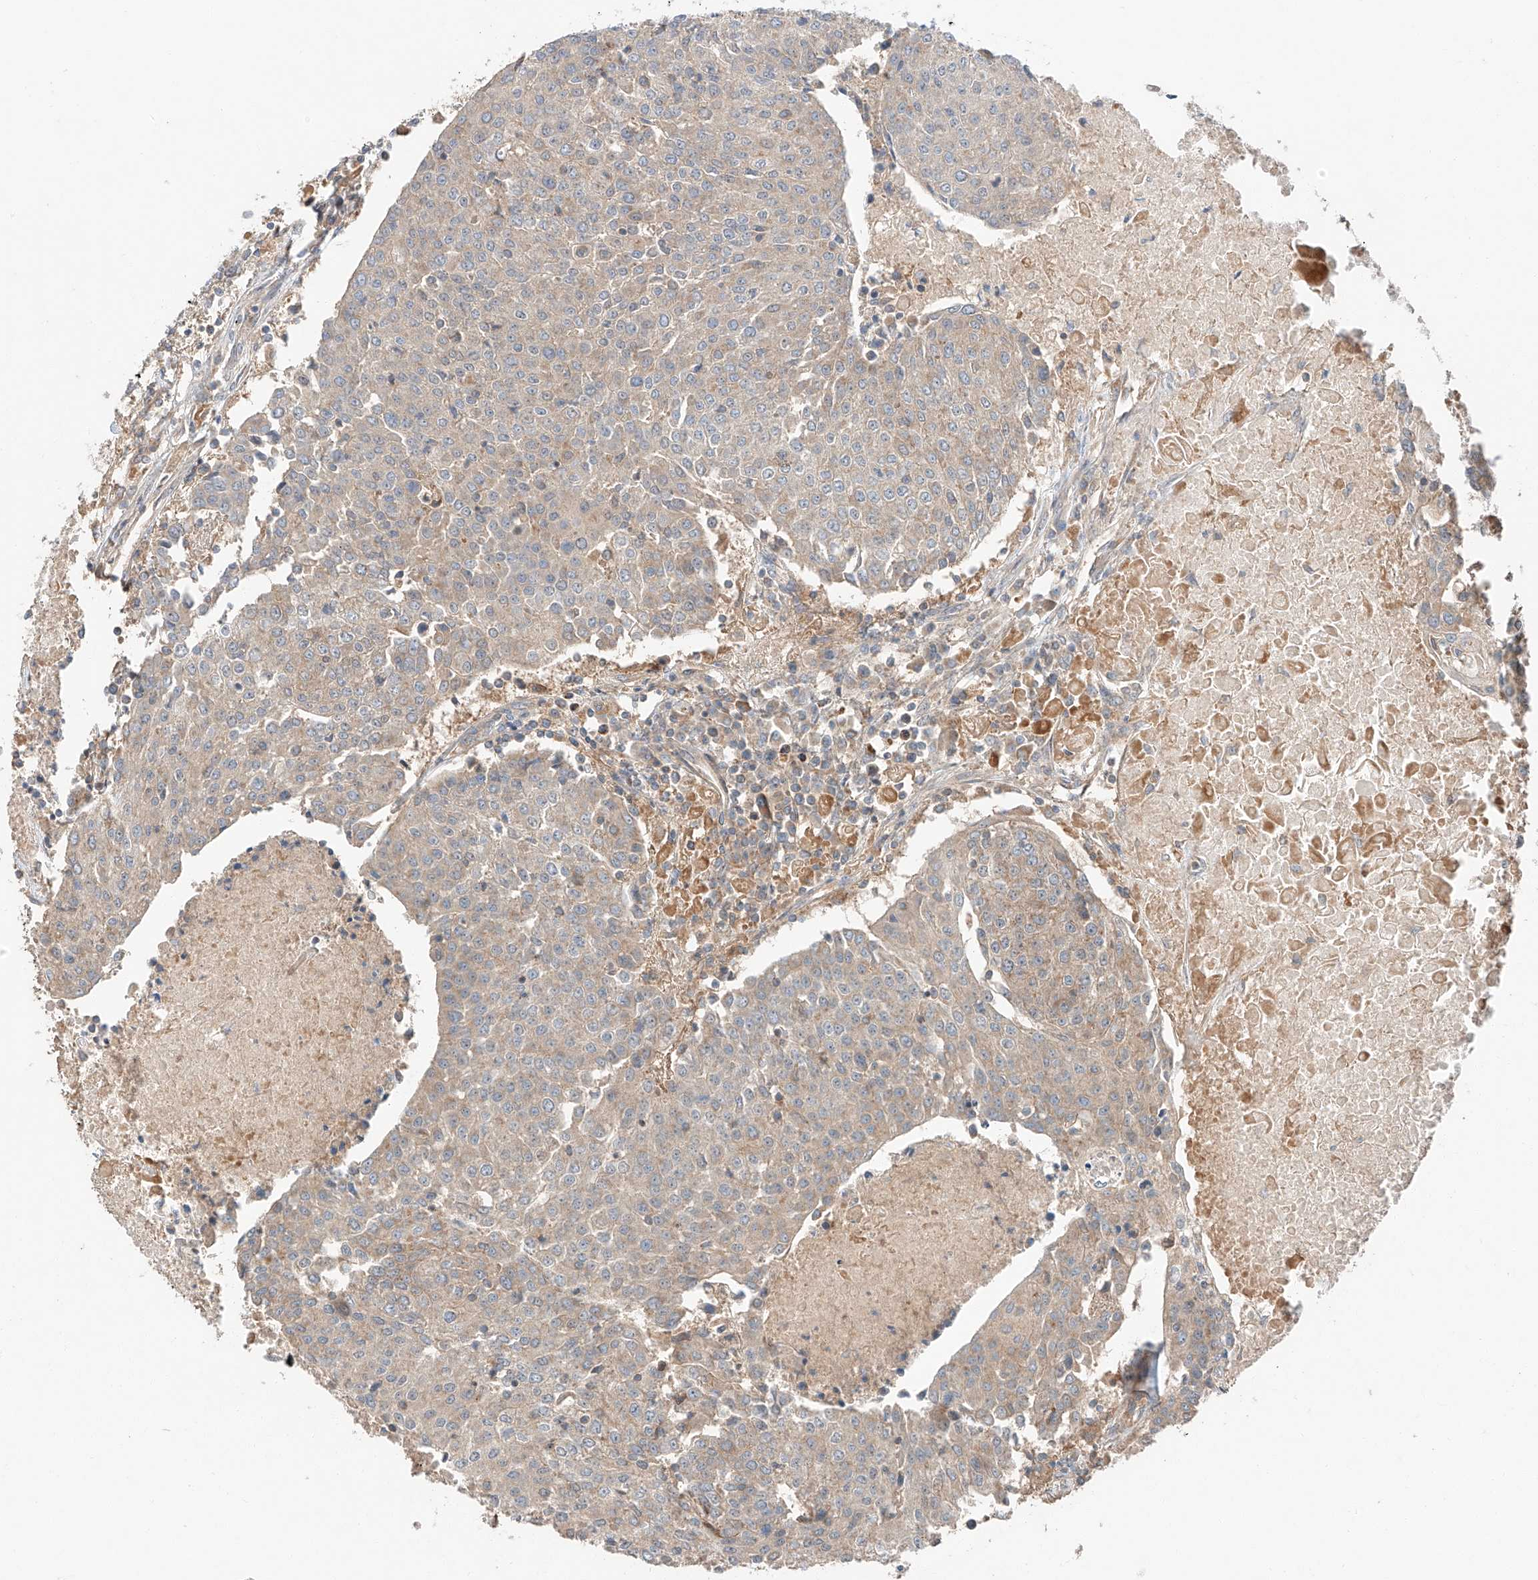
{"staining": {"intensity": "weak", "quantity": "25%-75%", "location": "cytoplasmic/membranous"}, "tissue": "urothelial cancer", "cell_type": "Tumor cells", "image_type": "cancer", "snomed": [{"axis": "morphology", "description": "Urothelial carcinoma, High grade"}, {"axis": "topography", "description": "Urinary bladder"}], "caption": "The immunohistochemical stain highlights weak cytoplasmic/membranous staining in tumor cells of urothelial cancer tissue.", "gene": "XPNPEP1", "patient": {"sex": "female", "age": 85}}